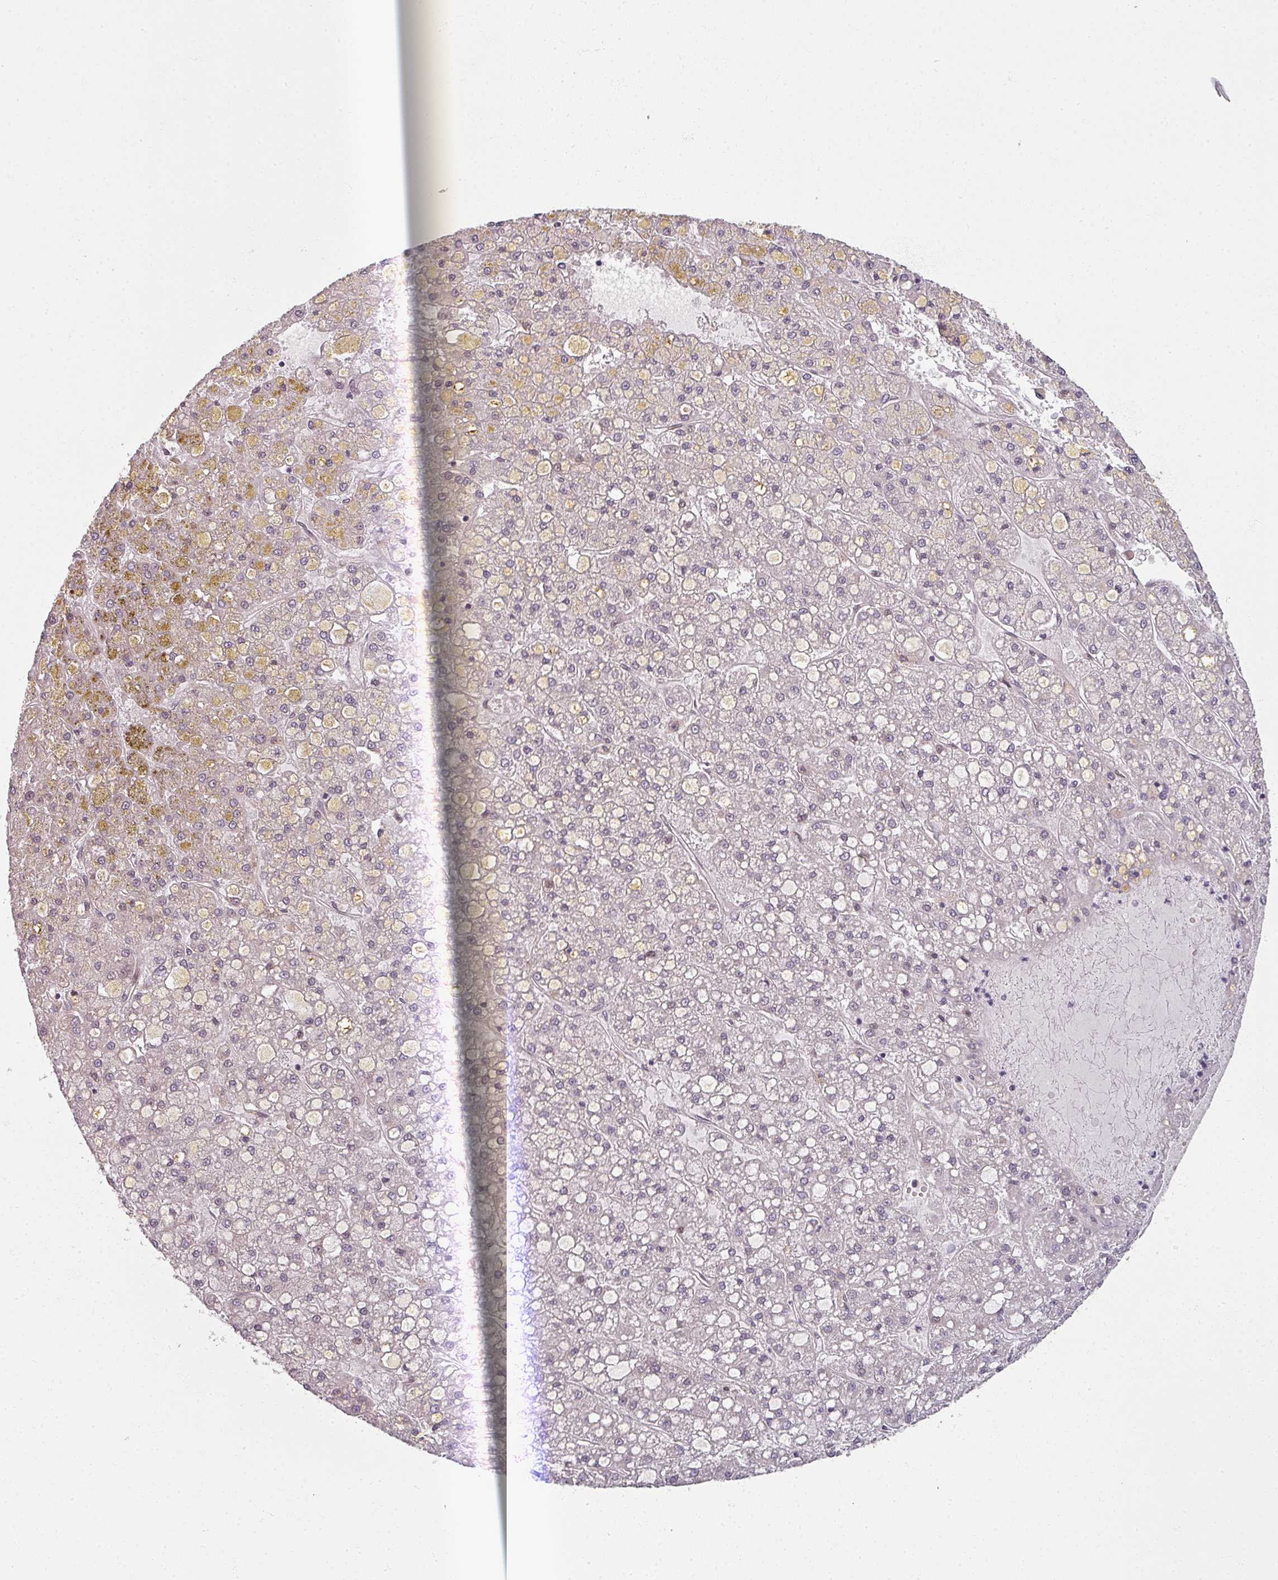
{"staining": {"intensity": "negative", "quantity": "none", "location": "none"}, "tissue": "liver cancer", "cell_type": "Tumor cells", "image_type": "cancer", "snomed": [{"axis": "morphology", "description": "Carcinoma, Hepatocellular, NOS"}, {"axis": "topography", "description": "Liver"}], "caption": "Micrograph shows no significant protein positivity in tumor cells of hepatocellular carcinoma (liver).", "gene": "AGPAT4", "patient": {"sex": "male", "age": 67}}